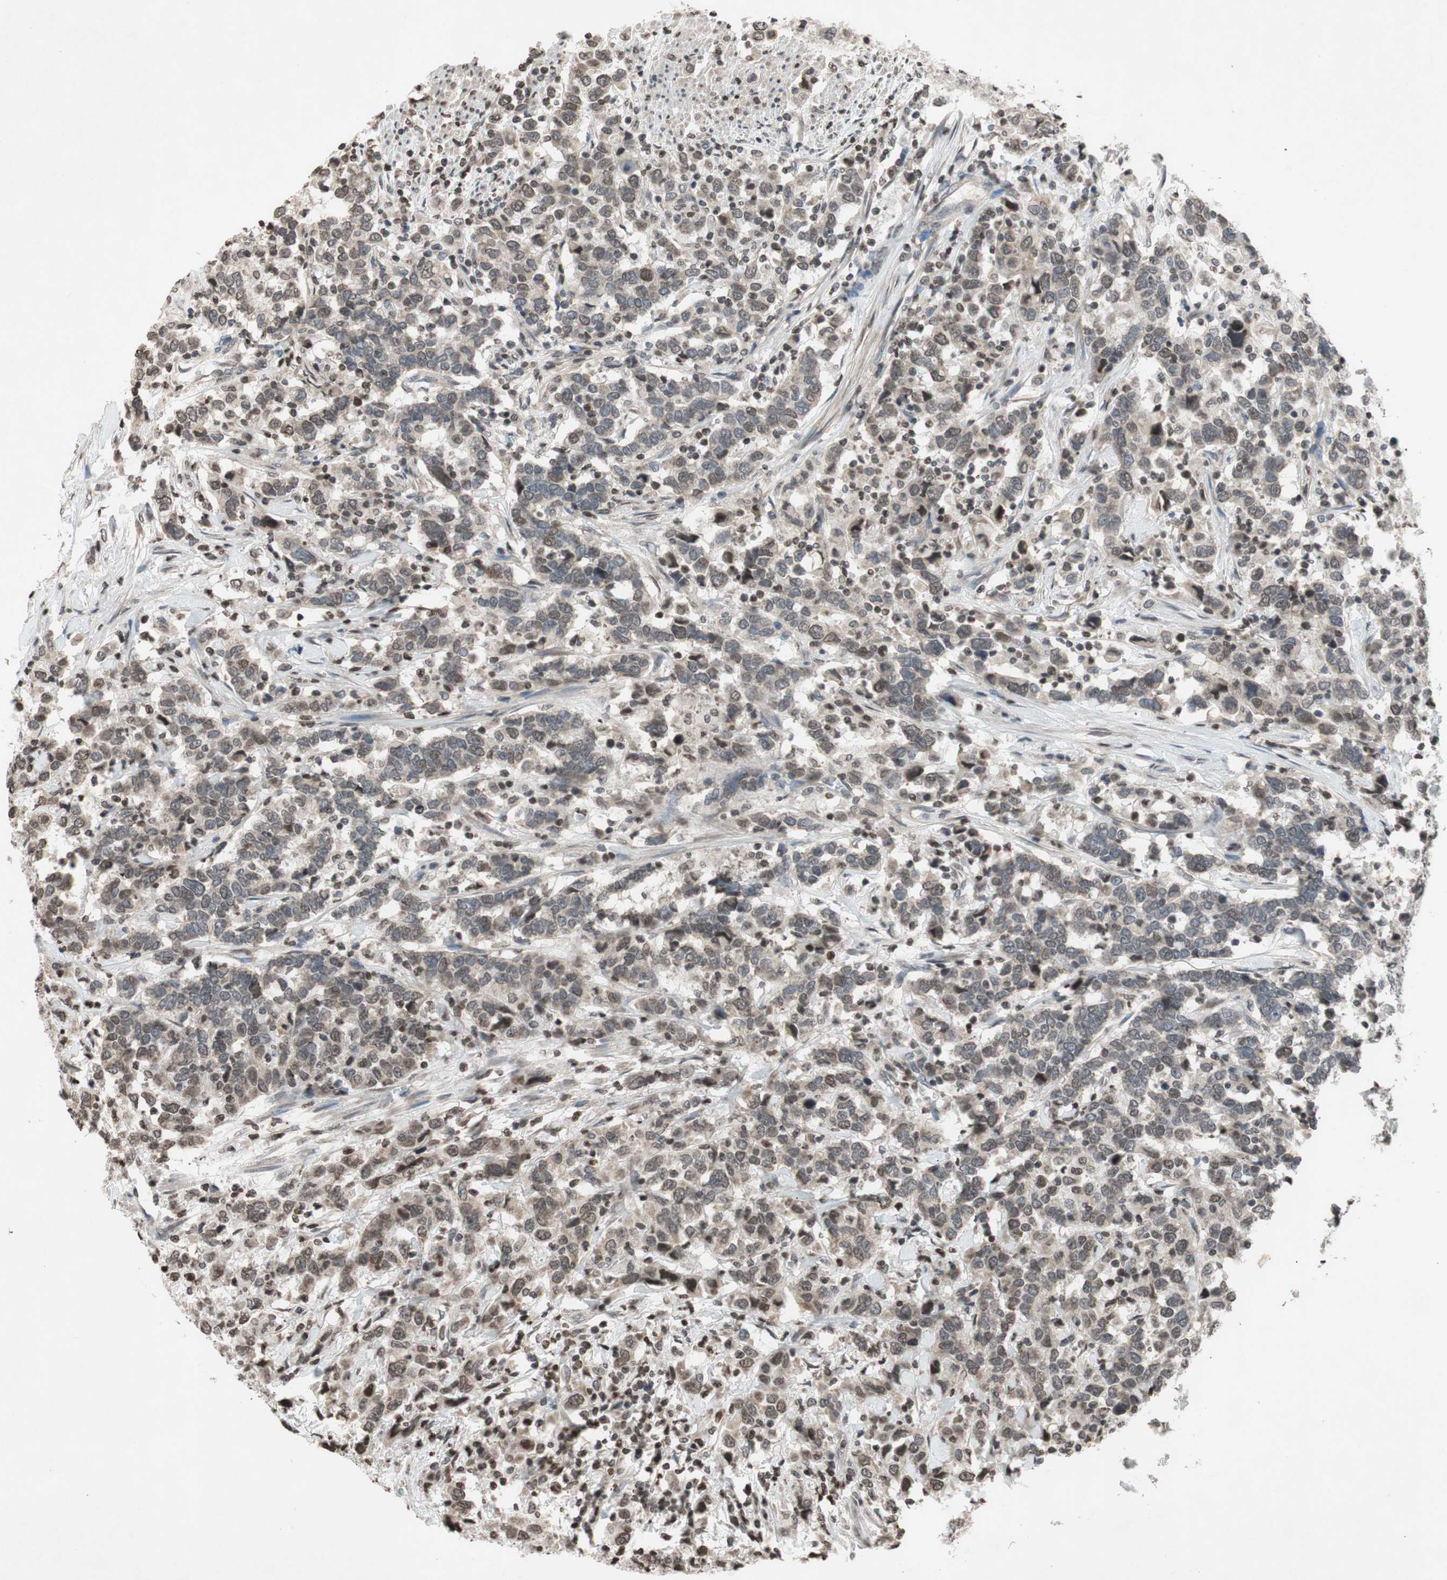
{"staining": {"intensity": "weak", "quantity": "25%-75%", "location": "cytoplasmic/membranous,nuclear"}, "tissue": "urothelial cancer", "cell_type": "Tumor cells", "image_type": "cancer", "snomed": [{"axis": "morphology", "description": "Urothelial carcinoma, High grade"}, {"axis": "topography", "description": "Urinary bladder"}], "caption": "There is low levels of weak cytoplasmic/membranous and nuclear staining in tumor cells of urothelial cancer, as demonstrated by immunohistochemical staining (brown color).", "gene": "MCM6", "patient": {"sex": "male", "age": 61}}